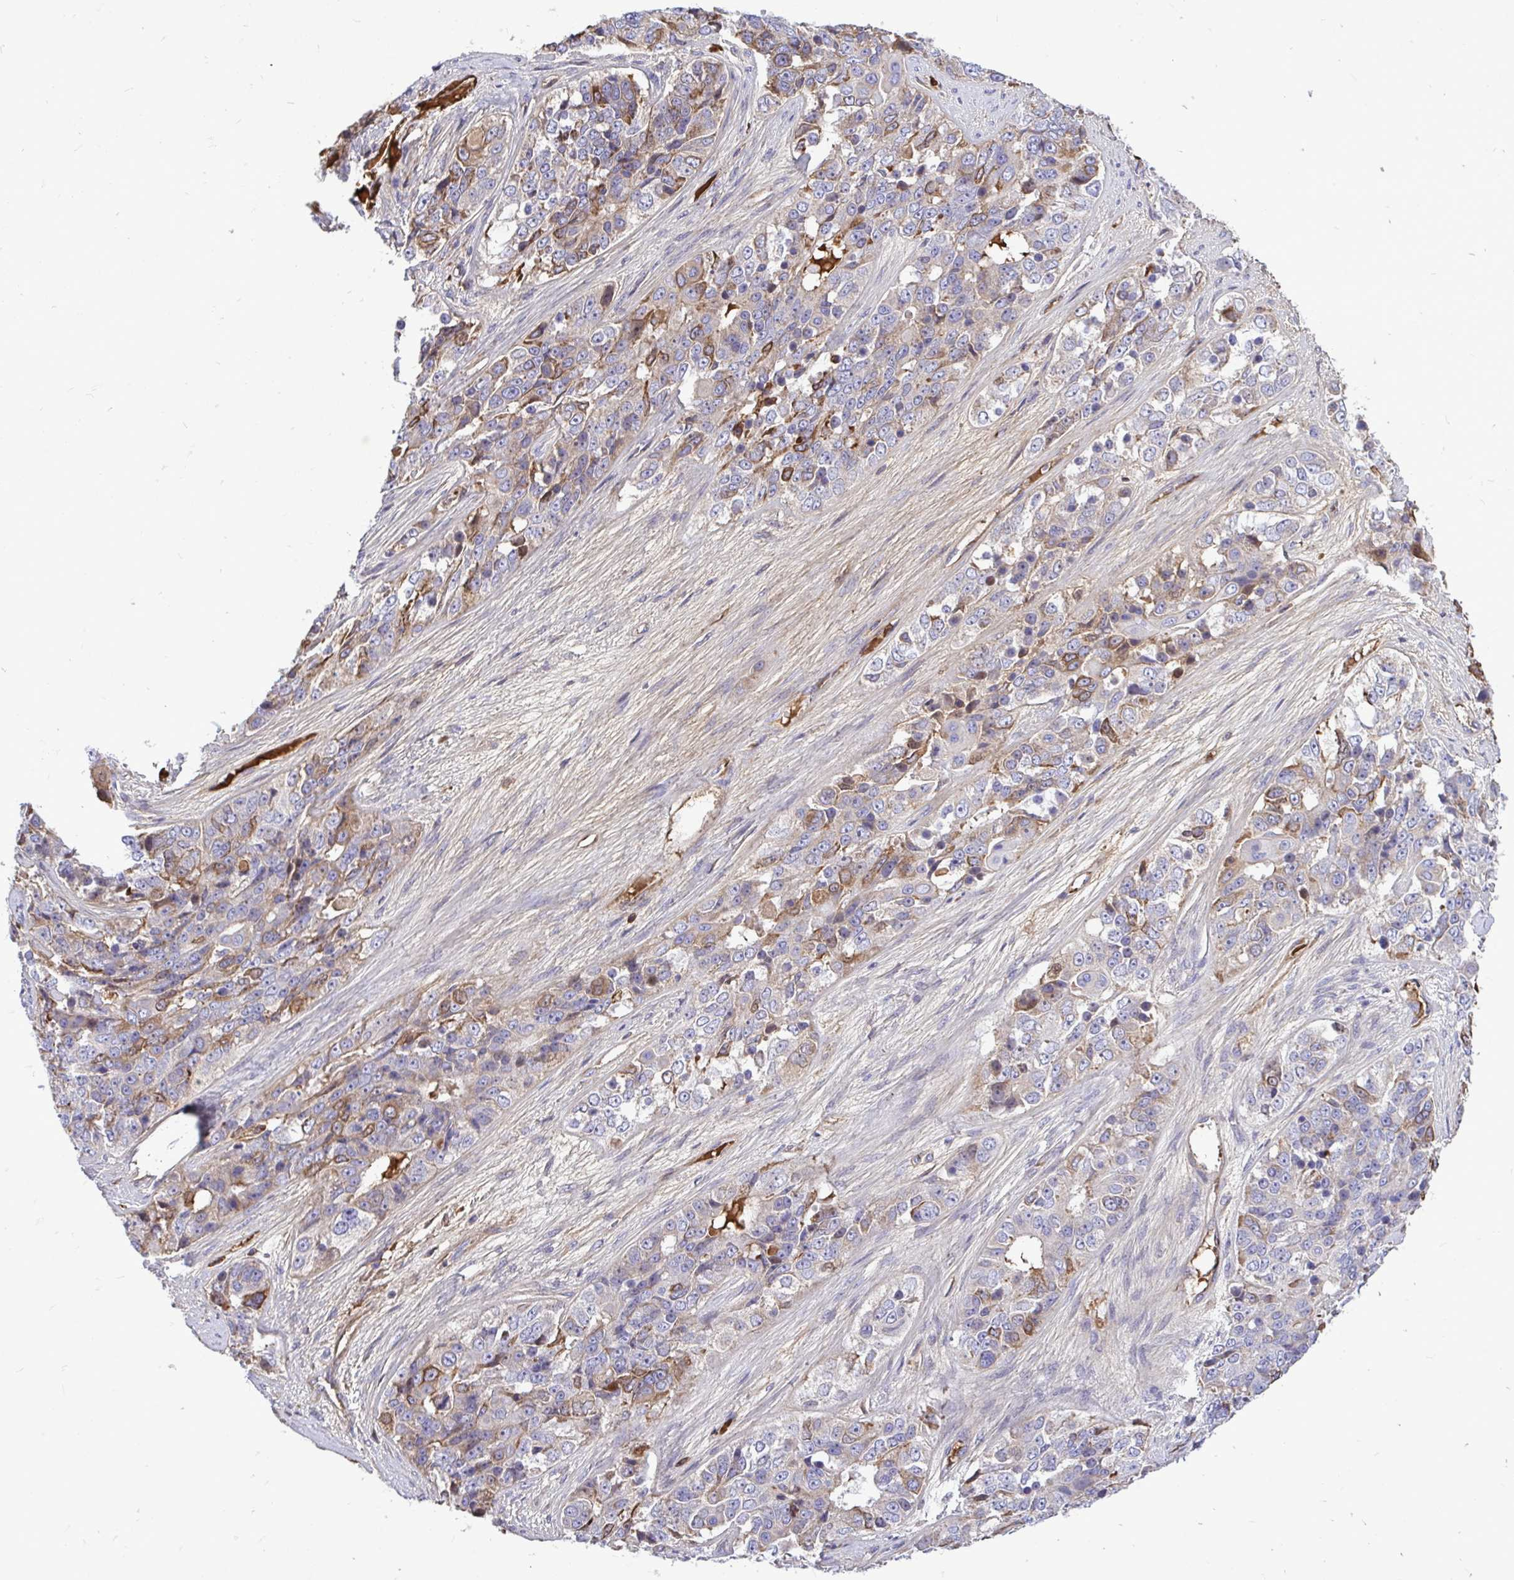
{"staining": {"intensity": "weak", "quantity": "25%-75%", "location": "cytoplasmic/membranous"}, "tissue": "ovarian cancer", "cell_type": "Tumor cells", "image_type": "cancer", "snomed": [{"axis": "morphology", "description": "Carcinoma, endometroid"}, {"axis": "topography", "description": "Ovary"}], "caption": "Immunohistochemical staining of human endometroid carcinoma (ovarian) shows weak cytoplasmic/membranous protein expression in approximately 25%-75% of tumor cells.", "gene": "ATP13A2", "patient": {"sex": "female", "age": 51}}